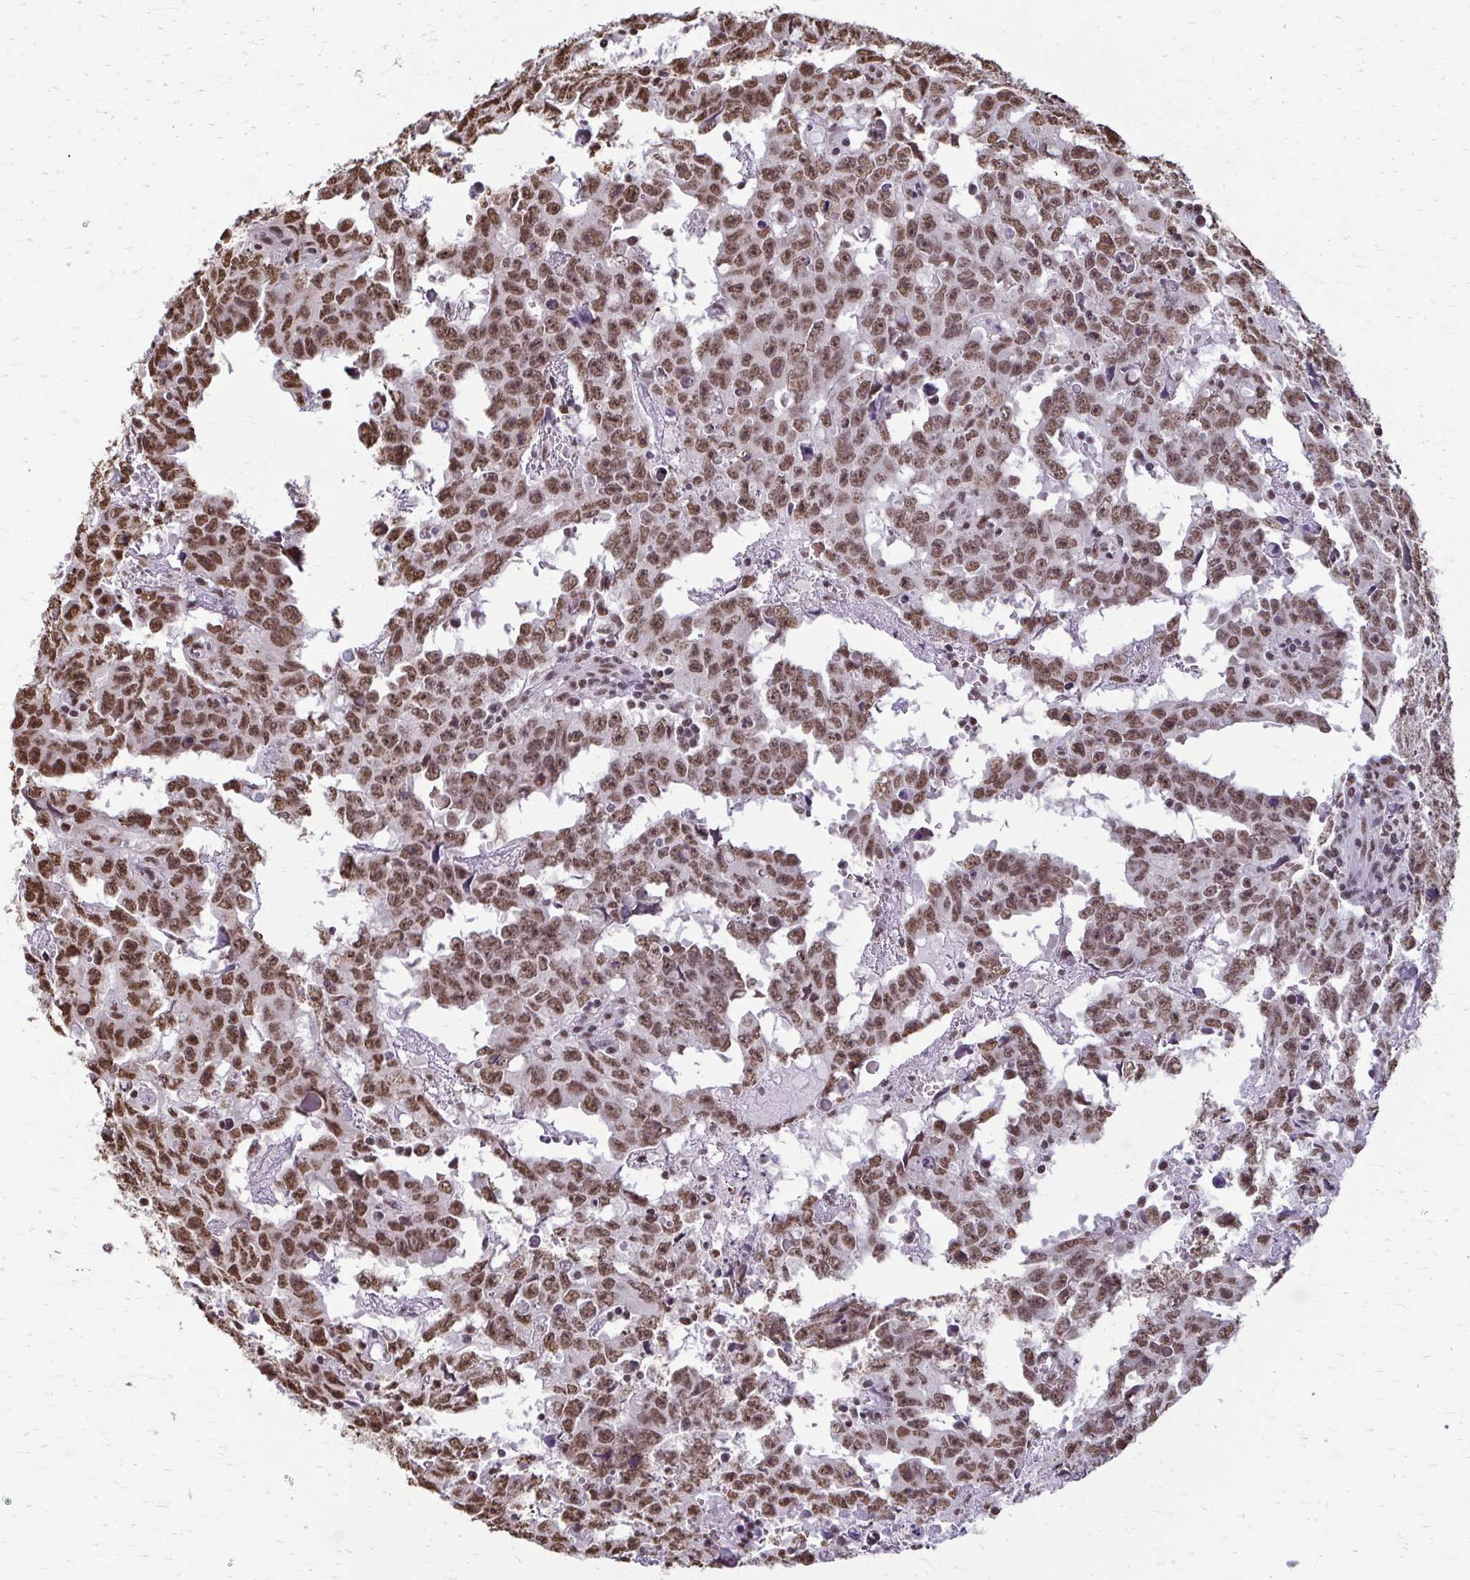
{"staining": {"intensity": "moderate", "quantity": ">75%", "location": "nuclear"}, "tissue": "testis cancer", "cell_type": "Tumor cells", "image_type": "cancer", "snomed": [{"axis": "morphology", "description": "Carcinoma, Embryonal, NOS"}, {"axis": "topography", "description": "Testis"}], "caption": "A high-resolution image shows immunohistochemistry staining of testis cancer (embryonal carcinoma), which exhibits moderate nuclear staining in about >75% of tumor cells.", "gene": "SNRPA", "patient": {"sex": "male", "age": 22}}